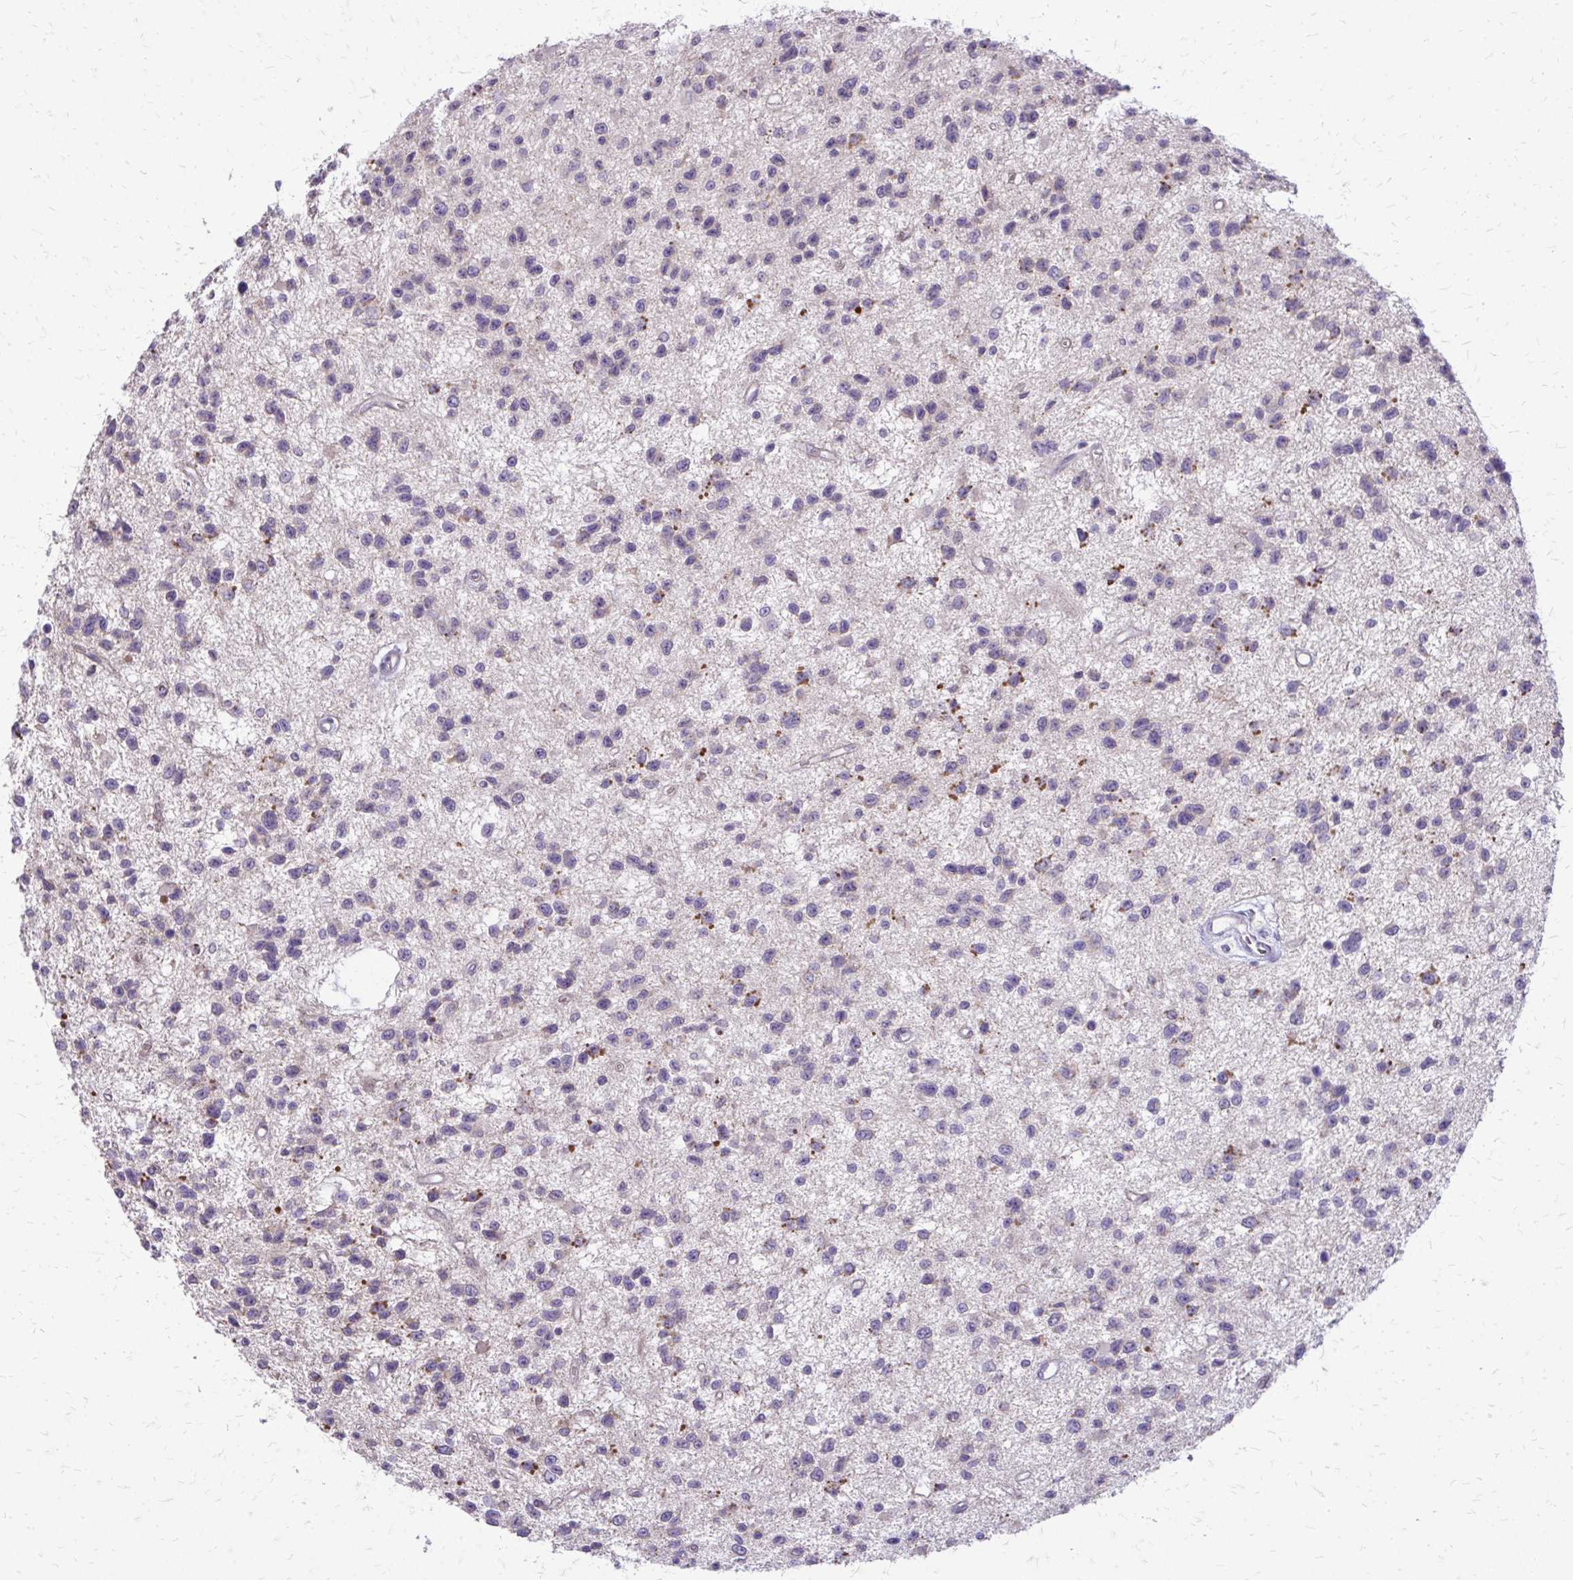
{"staining": {"intensity": "negative", "quantity": "none", "location": "none"}, "tissue": "glioma", "cell_type": "Tumor cells", "image_type": "cancer", "snomed": [{"axis": "morphology", "description": "Glioma, malignant, Low grade"}, {"axis": "topography", "description": "Brain"}], "caption": "The micrograph displays no significant staining in tumor cells of malignant glioma (low-grade). (Stains: DAB immunohistochemistry (IHC) with hematoxylin counter stain, Microscopy: brightfield microscopy at high magnification).", "gene": "FUNDC2", "patient": {"sex": "male", "age": 43}}